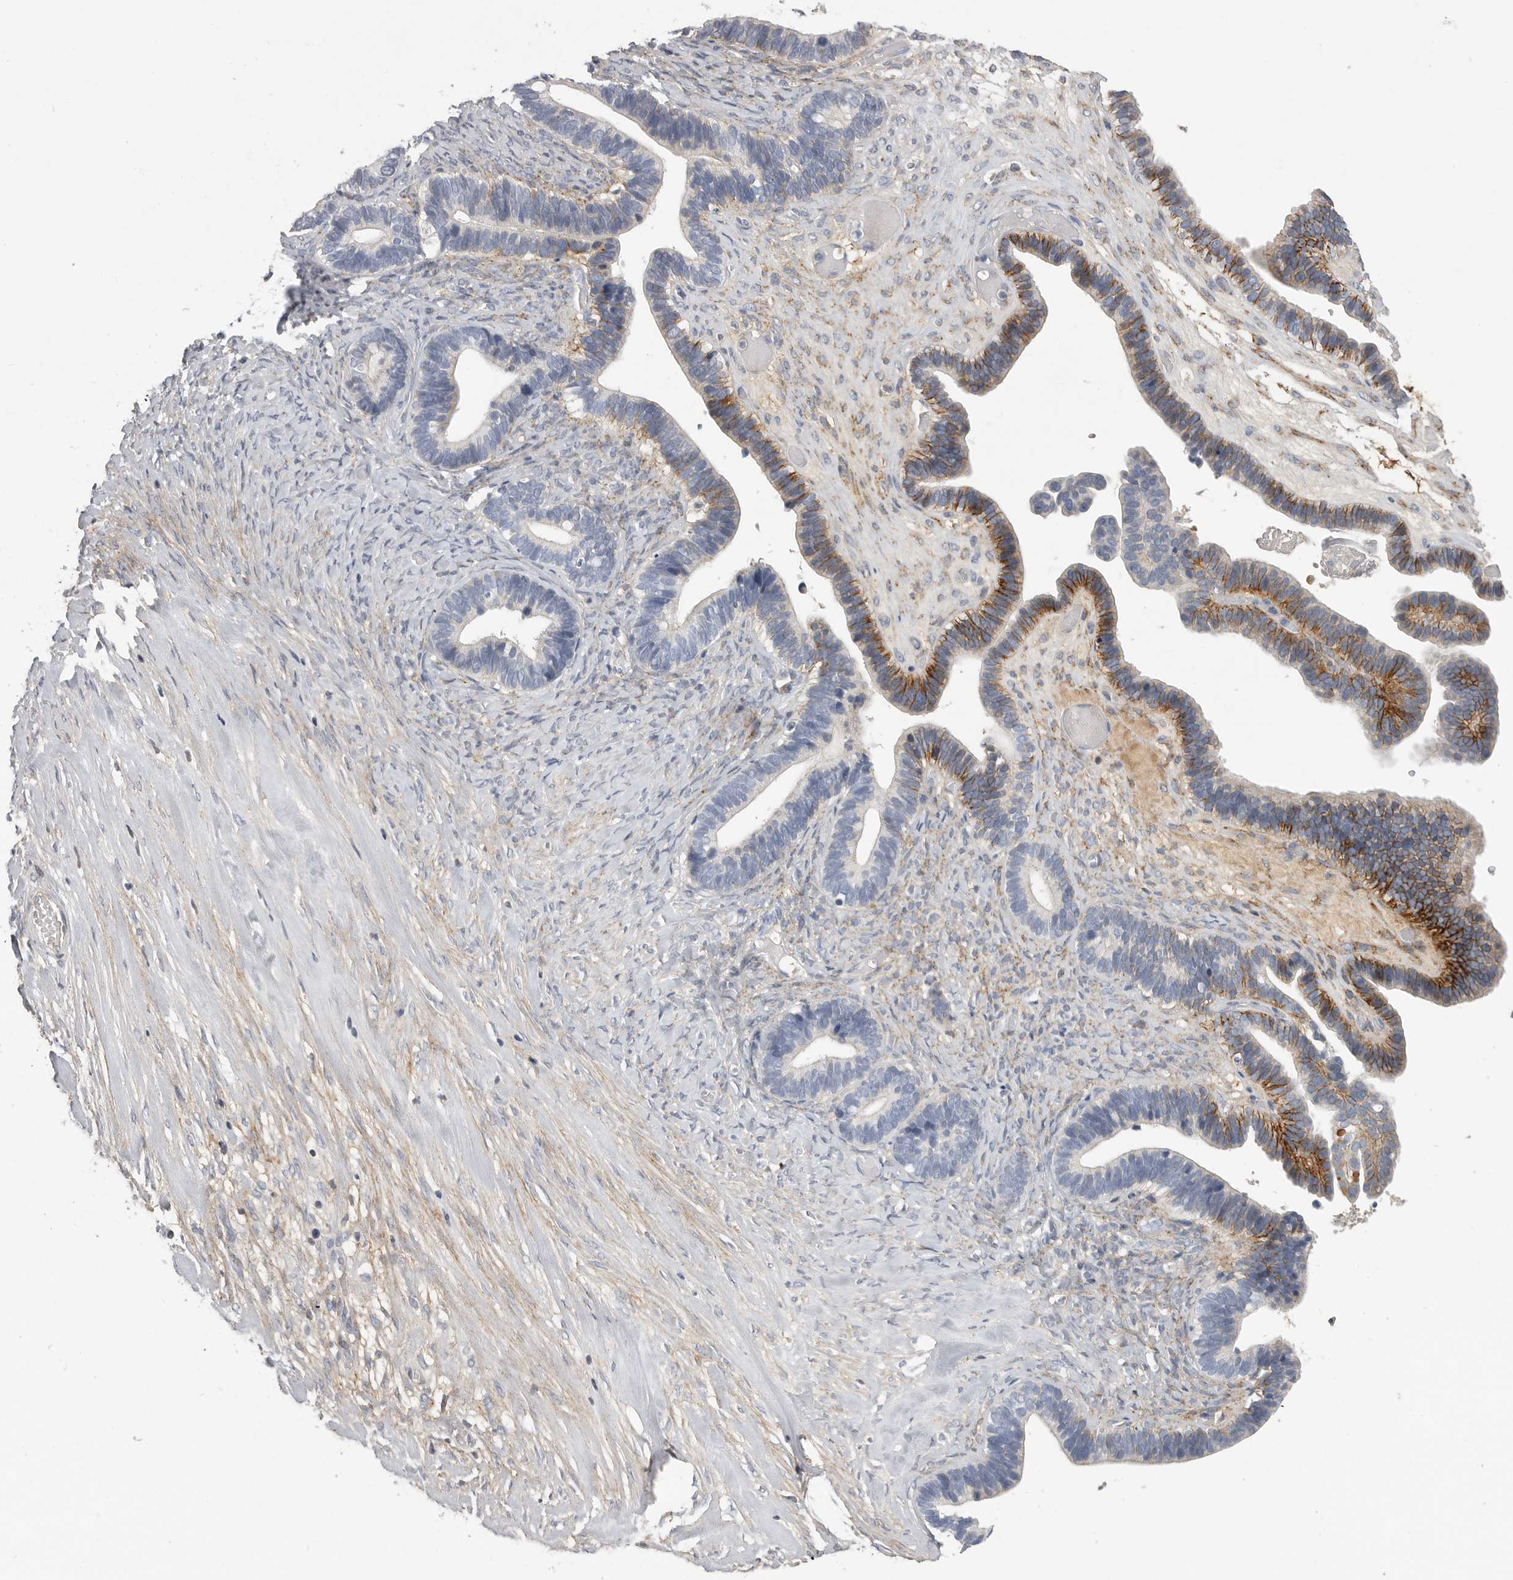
{"staining": {"intensity": "moderate", "quantity": "25%-75%", "location": "cytoplasmic/membranous"}, "tissue": "ovarian cancer", "cell_type": "Tumor cells", "image_type": "cancer", "snomed": [{"axis": "morphology", "description": "Cystadenocarcinoma, serous, NOS"}, {"axis": "topography", "description": "Ovary"}], "caption": "Approximately 25%-75% of tumor cells in human ovarian cancer reveal moderate cytoplasmic/membranous protein positivity as visualized by brown immunohistochemical staining.", "gene": "SDC3", "patient": {"sex": "female", "age": 56}}